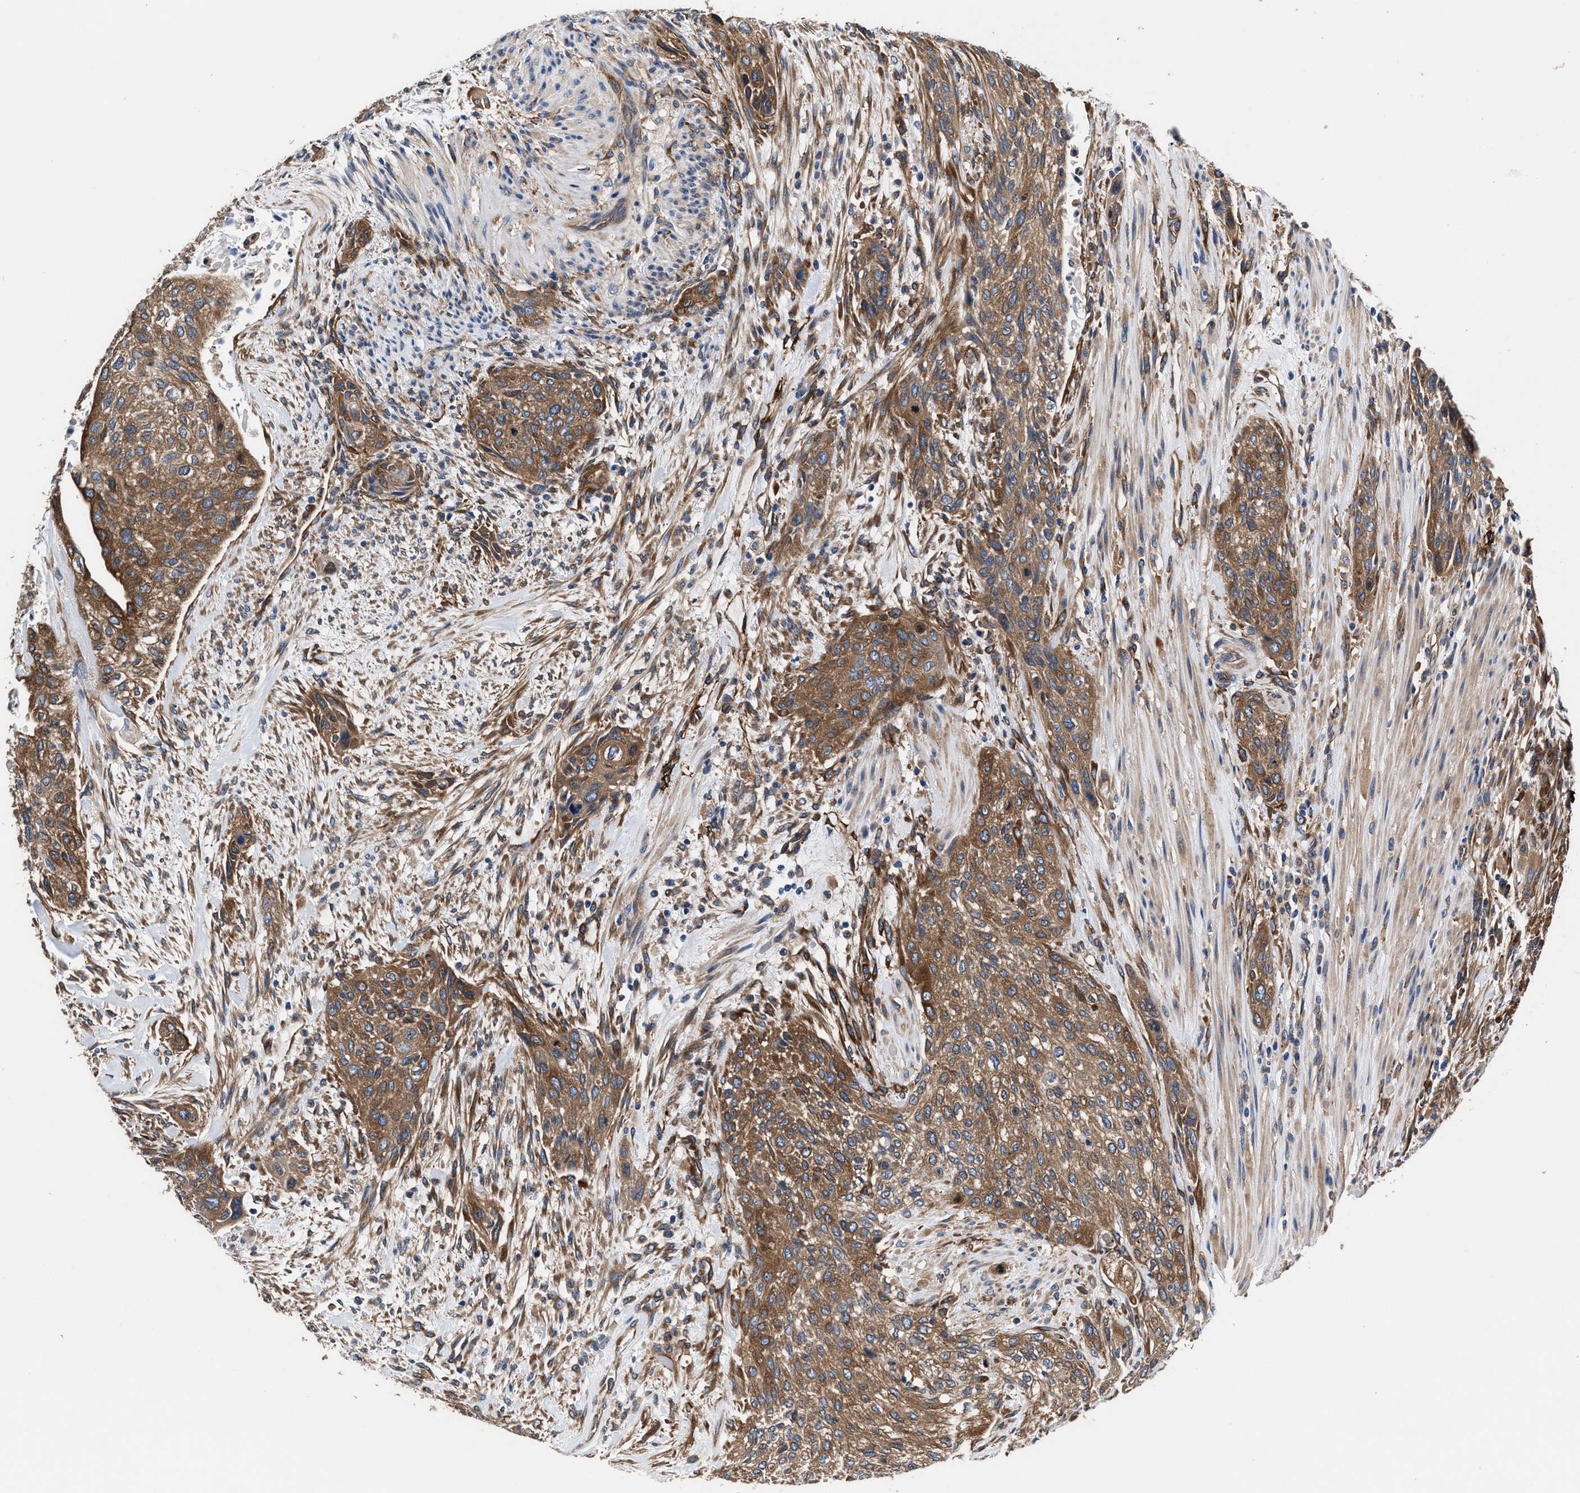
{"staining": {"intensity": "moderate", "quantity": ">75%", "location": "cytoplasmic/membranous"}, "tissue": "urothelial cancer", "cell_type": "Tumor cells", "image_type": "cancer", "snomed": [{"axis": "morphology", "description": "Urothelial carcinoma, Low grade"}, {"axis": "morphology", "description": "Urothelial carcinoma, High grade"}, {"axis": "topography", "description": "Urinary bladder"}], "caption": "A histopathology image showing moderate cytoplasmic/membranous expression in approximately >75% of tumor cells in low-grade urothelial carcinoma, as visualized by brown immunohistochemical staining.", "gene": "SH3GL1", "patient": {"sex": "male", "age": 35}}